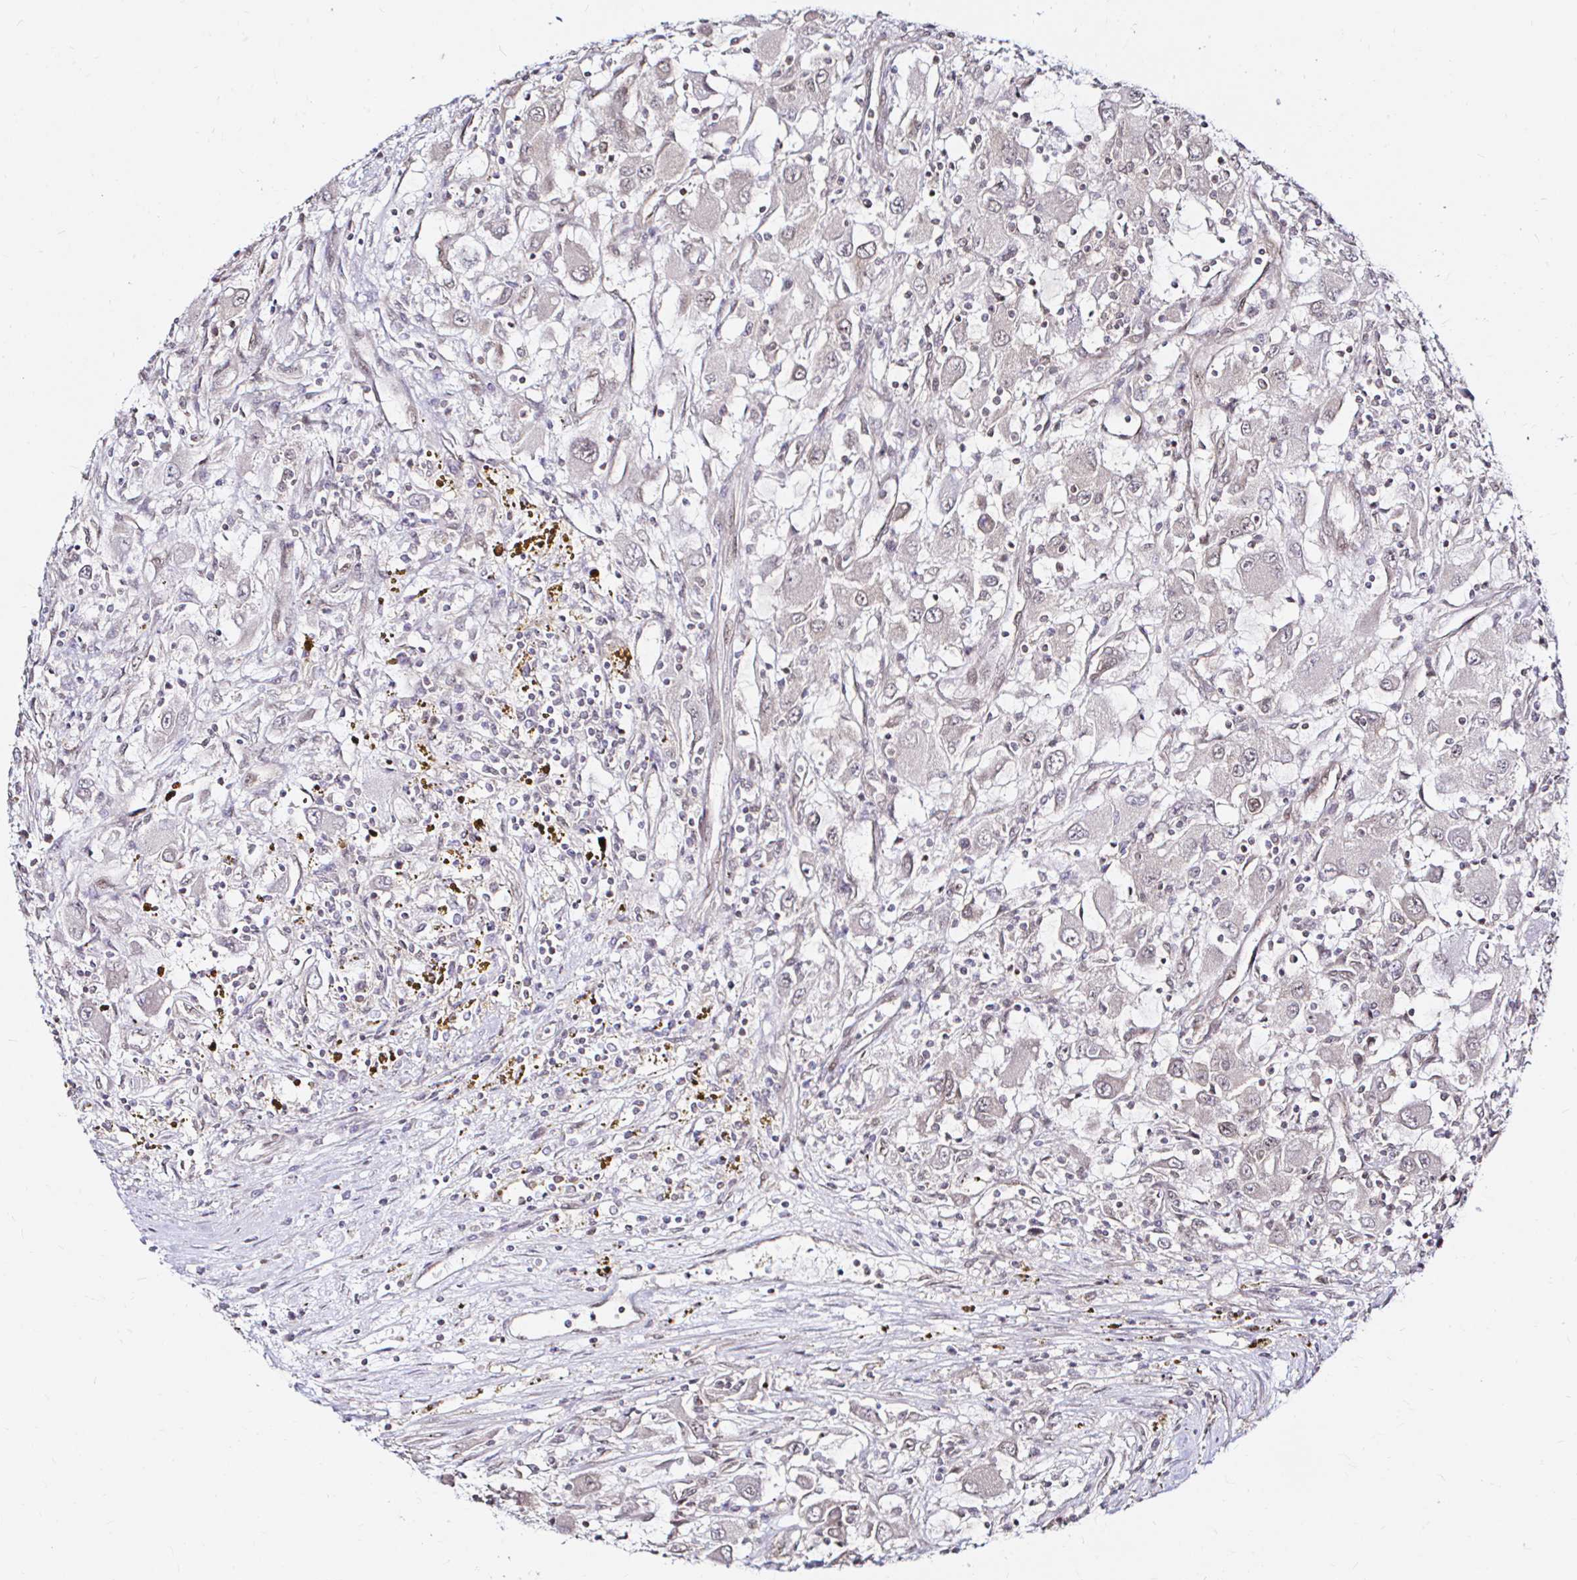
{"staining": {"intensity": "negative", "quantity": "none", "location": "none"}, "tissue": "renal cancer", "cell_type": "Tumor cells", "image_type": "cancer", "snomed": [{"axis": "morphology", "description": "Adenocarcinoma, NOS"}, {"axis": "topography", "description": "Kidney"}], "caption": "Immunohistochemistry (IHC) image of neoplastic tissue: human renal adenocarcinoma stained with DAB (3,3'-diaminobenzidine) reveals no significant protein positivity in tumor cells.", "gene": "SNRPC", "patient": {"sex": "female", "age": 67}}